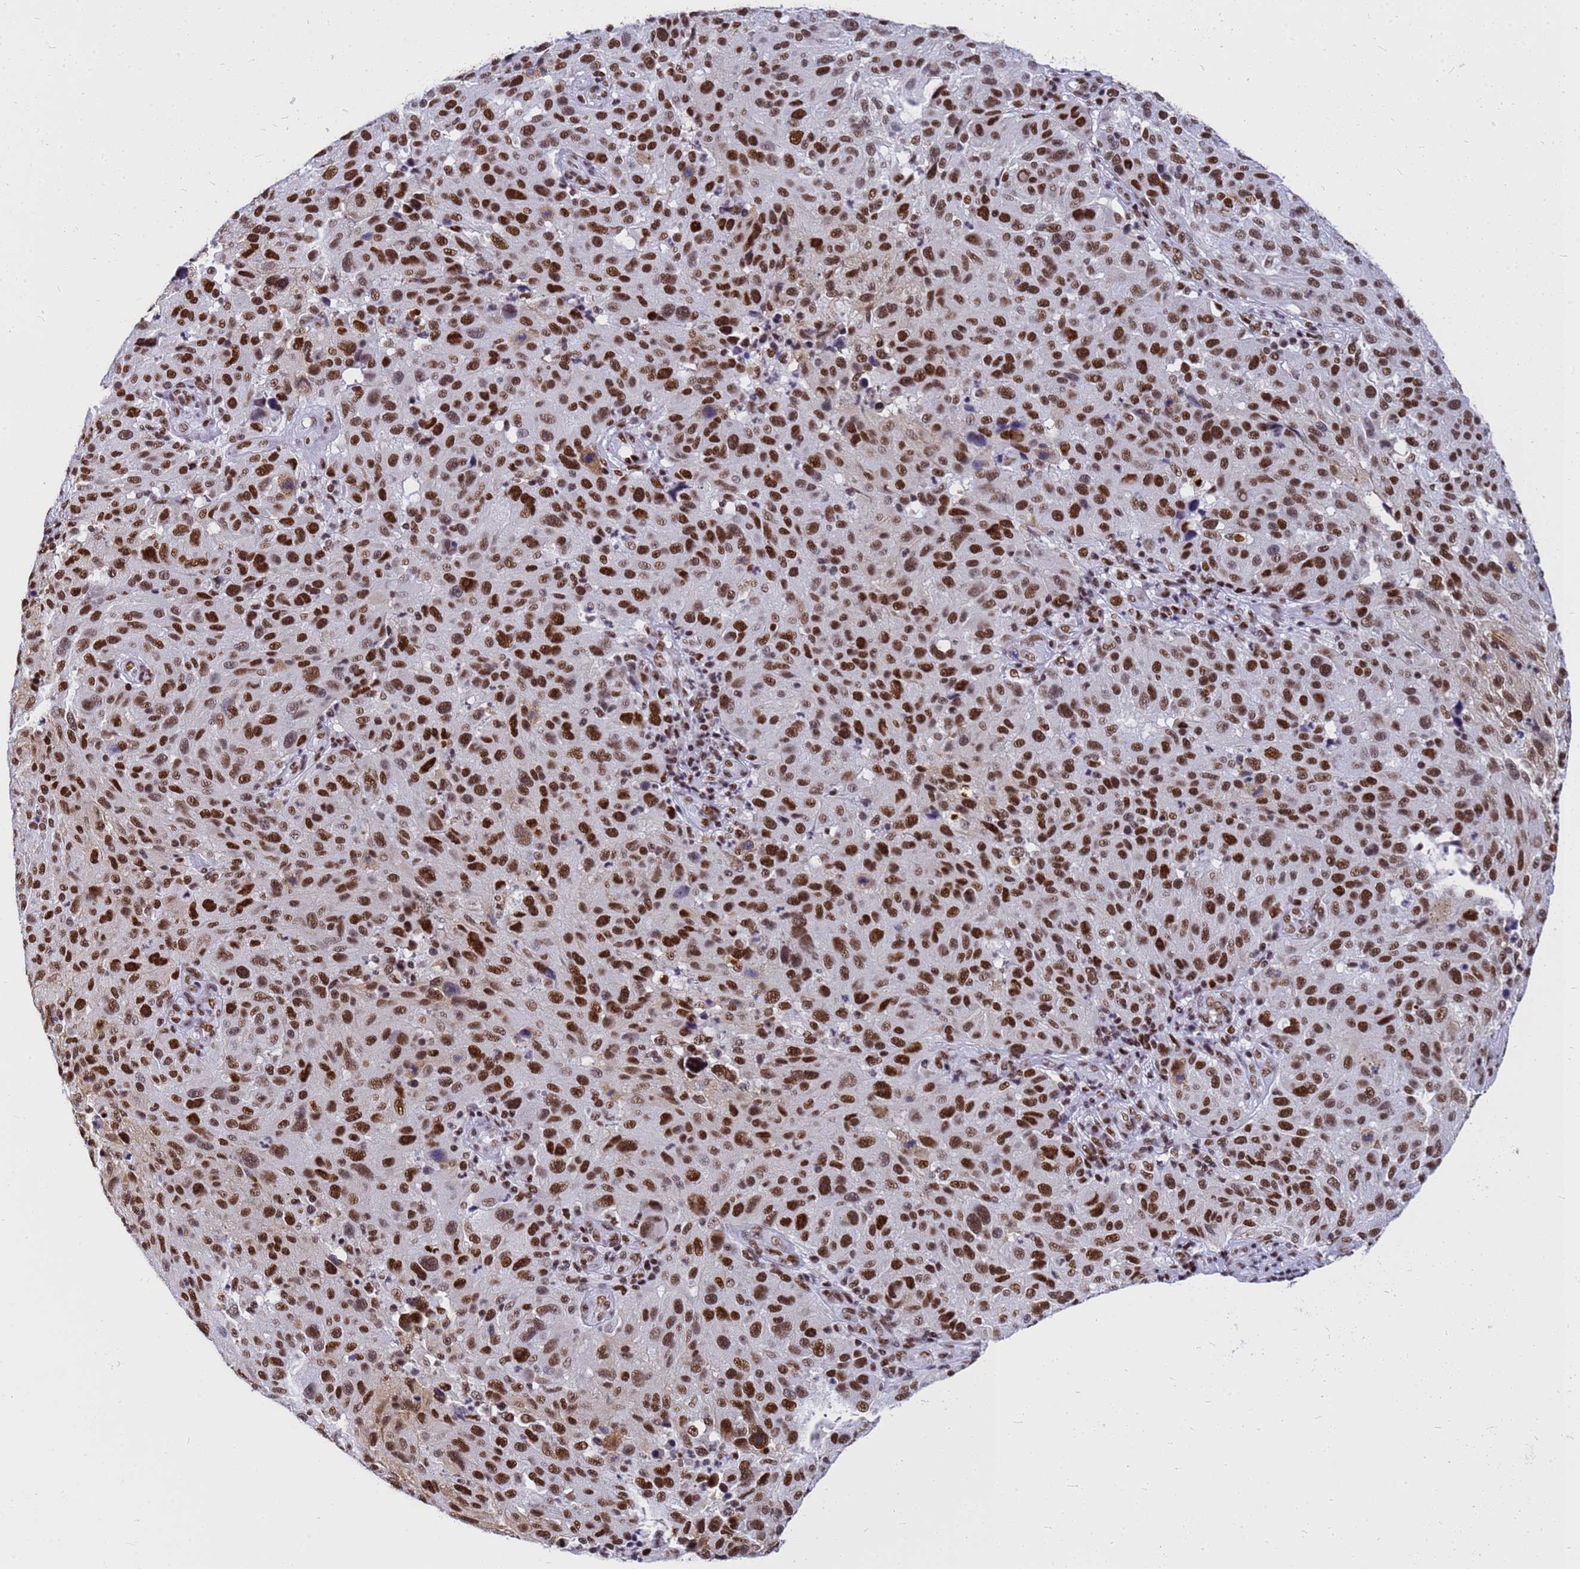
{"staining": {"intensity": "strong", "quantity": ">75%", "location": "nuclear"}, "tissue": "melanoma", "cell_type": "Tumor cells", "image_type": "cancer", "snomed": [{"axis": "morphology", "description": "Malignant melanoma, NOS"}, {"axis": "topography", "description": "Skin"}], "caption": "Protein staining by IHC exhibits strong nuclear positivity in about >75% of tumor cells in melanoma.", "gene": "SART3", "patient": {"sex": "male", "age": 53}}